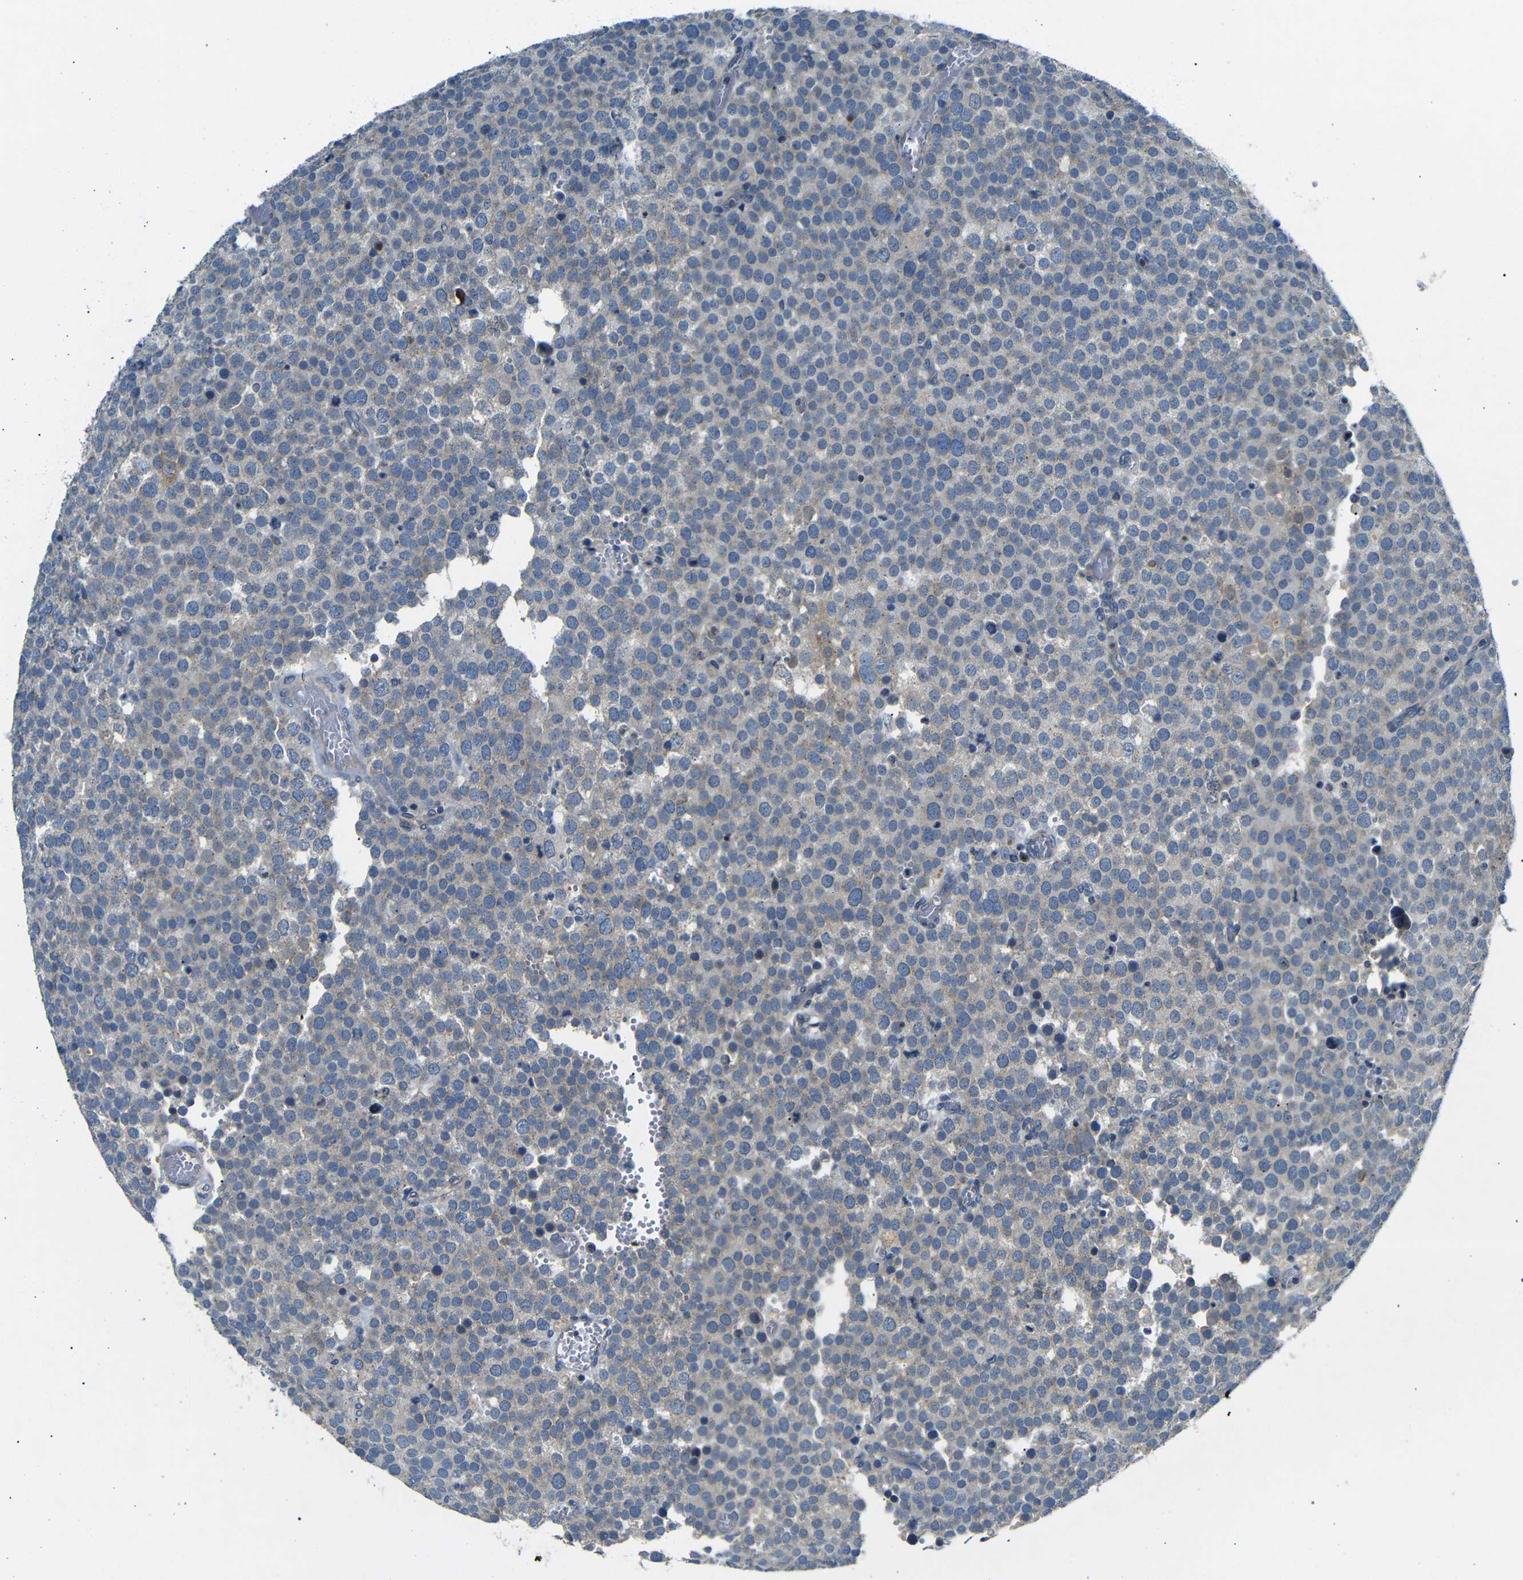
{"staining": {"intensity": "weak", "quantity": "<25%", "location": "cytoplasmic/membranous"}, "tissue": "testis cancer", "cell_type": "Tumor cells", "image_type": "cancer", "snomed": [{"axis": "morphology", "description": "Normal tissue, NOS"}, {"axis": "morphology", "description": "Seminoma, NOS"}, {"axis": "topography", "description": "Testis"}], "caption": "Micrograph shows no significant protein staining in tumor cells of seminoma (testis). The staining is performed using DAB brown chromogen with nuclei counter-stained in using hematoxylin.", "gene": "DCP1A", "patient": {"sex": "male", "age": 71}}